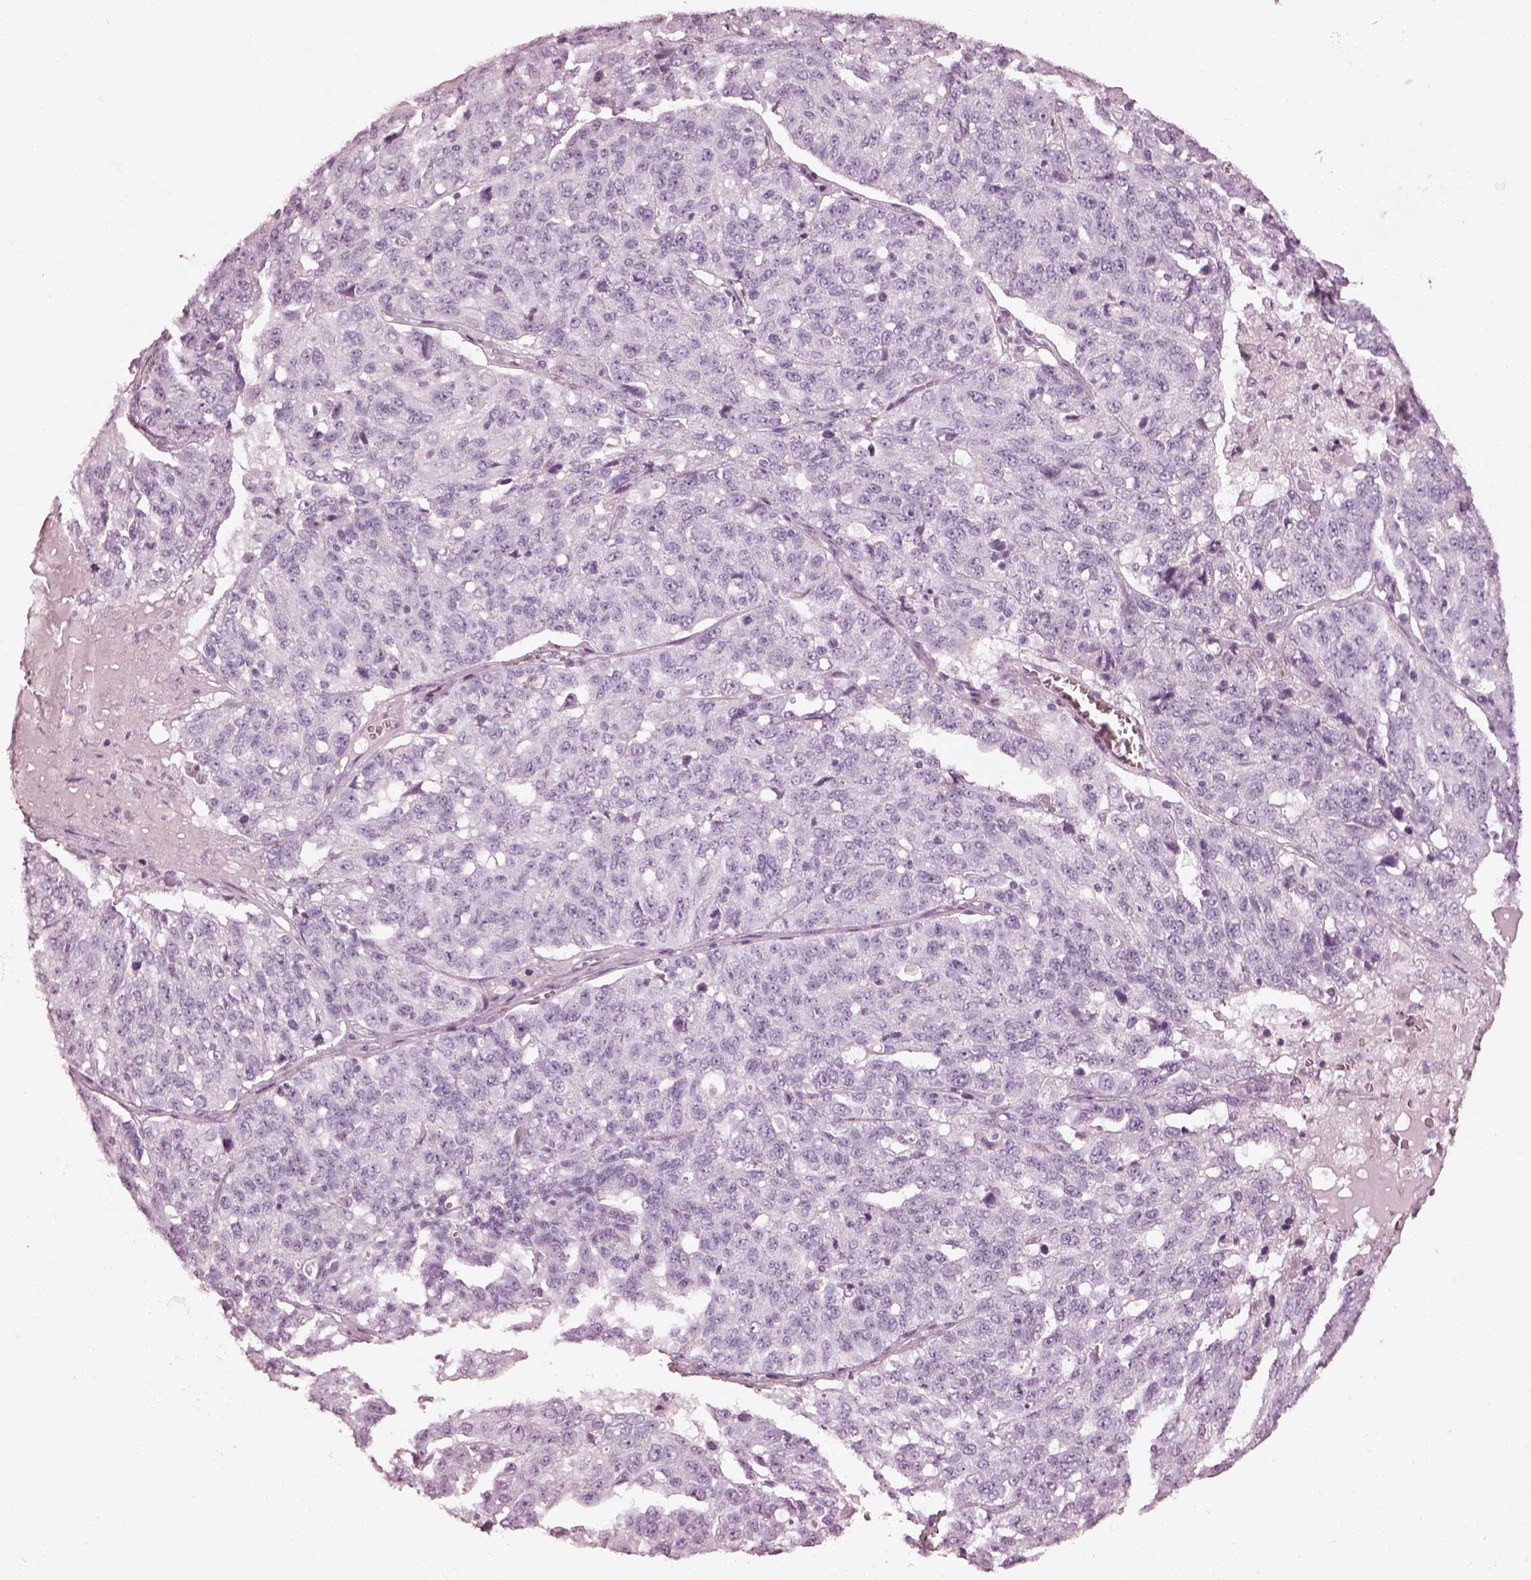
{"staining": {"intensity": "negative", "quantity": "none", "location": "none"}, "tissue": "ovarian cancer", "cell_type": "Tumor cells", "image_type": "cancer", "snomed": [{"axis": "morphology", "description": "Cystadenocarcinoma, serous, NOS"}, {"axis": "topography", "description": "Ovary"}], "caption": "Immunohistochemistry image of neoplastic tissue: human ovarian cancer stained with DAB (3,3'-diaminobenzidine) demonstrates no significant protein staining in tumor cells.", "gene": "OPN4", "patient": {"sex": "female", "age": 71}}